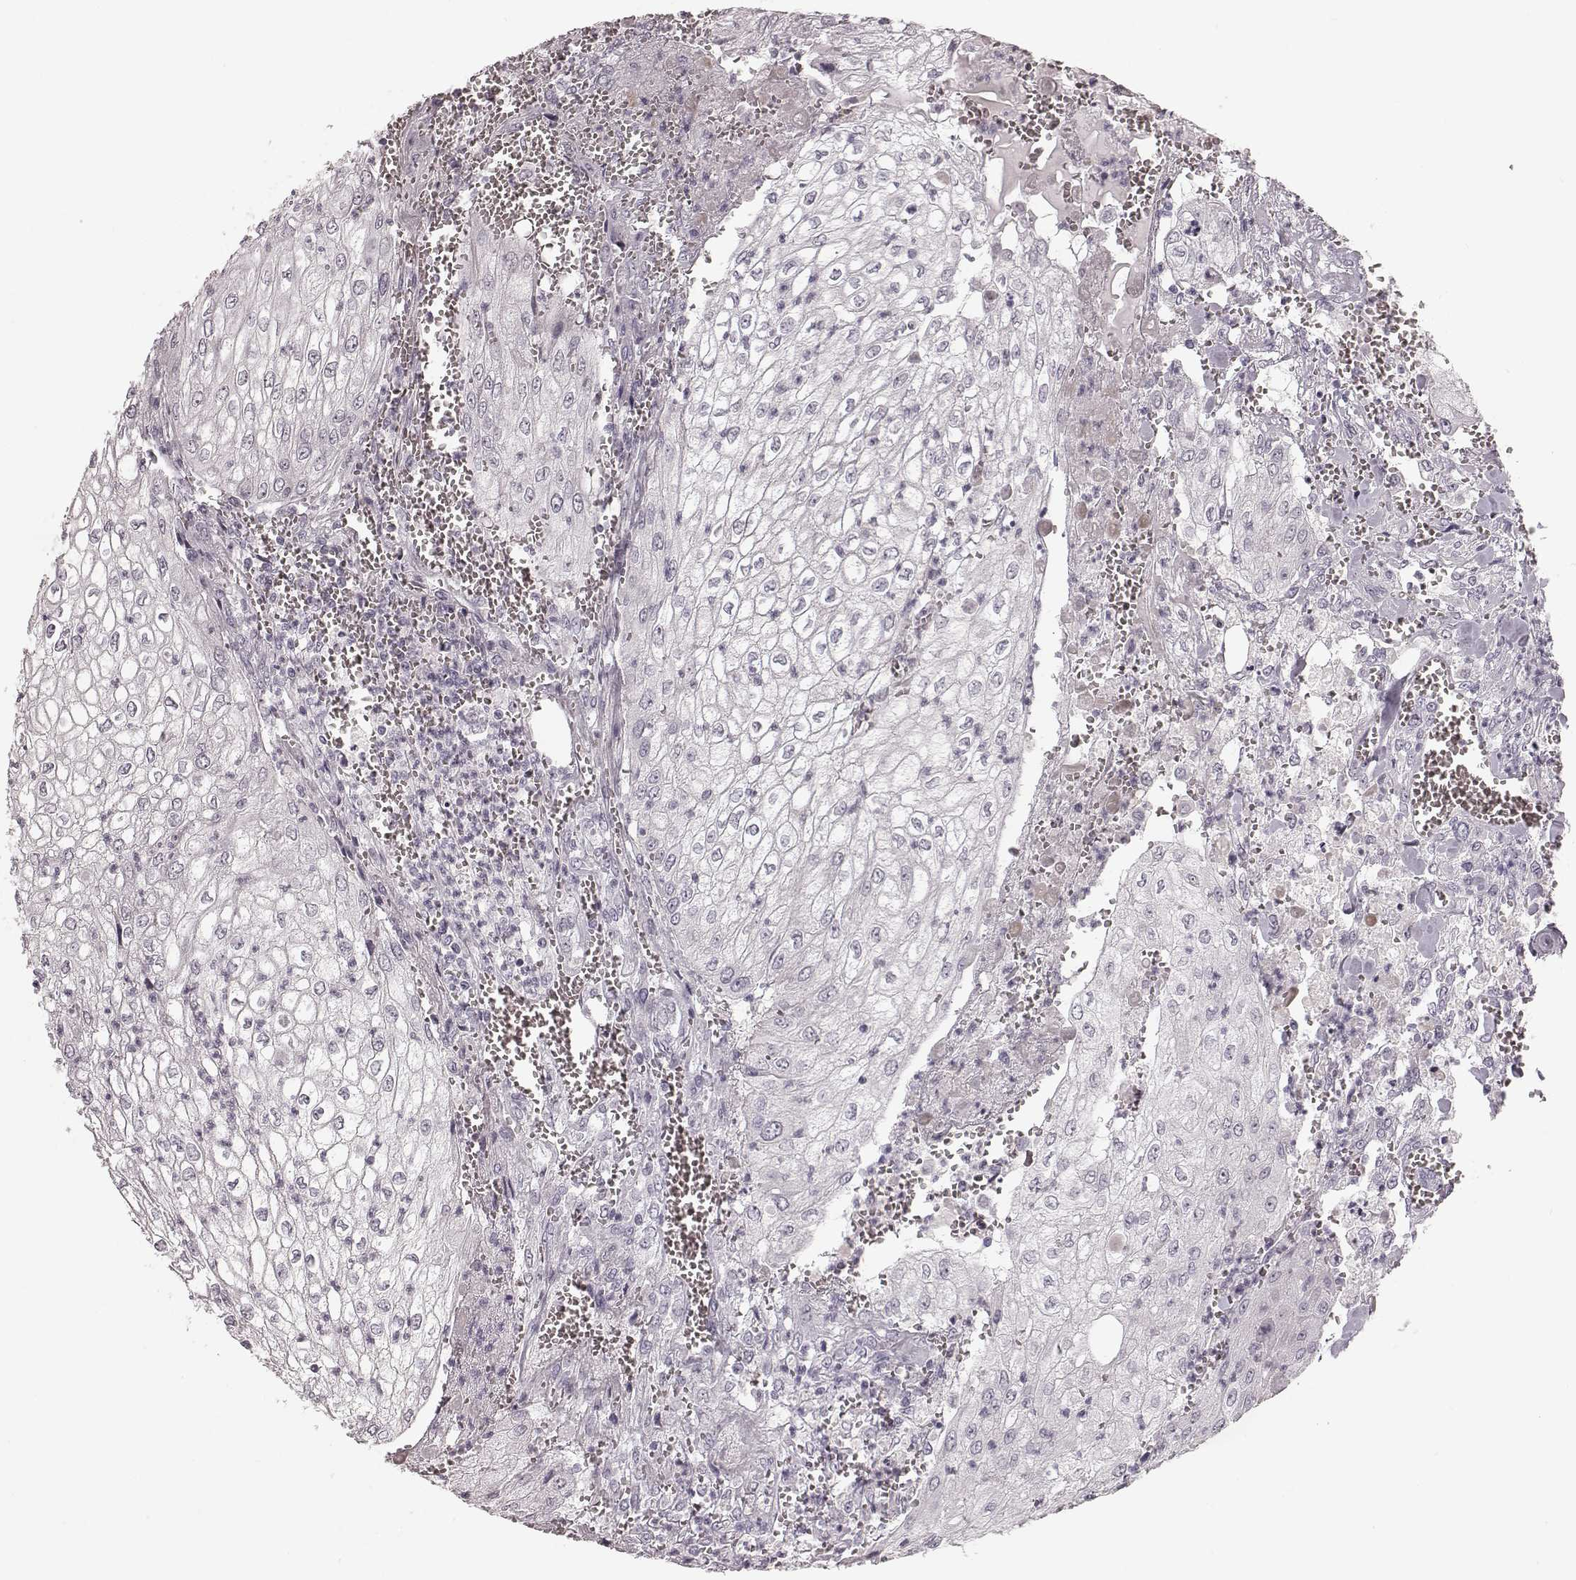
{"staining": {"intensity": "negative", "quantity": "none", "location": "none"}, "tissue": "urothelial cancer", "cell_type": "Tumor cells", "image_type": "cancer", "snomed": [{"axis": "morphology", "description": "Urothelial carcinoma, High grade"}, {"axis": "topography", "description": "Urinary bladder"}], "caption": "IHC of high-grade urothelial carcinoma displays no expression in tumor cells.", "gene": "ZNF433", "patient": {"sex": "male", "age": 62}}